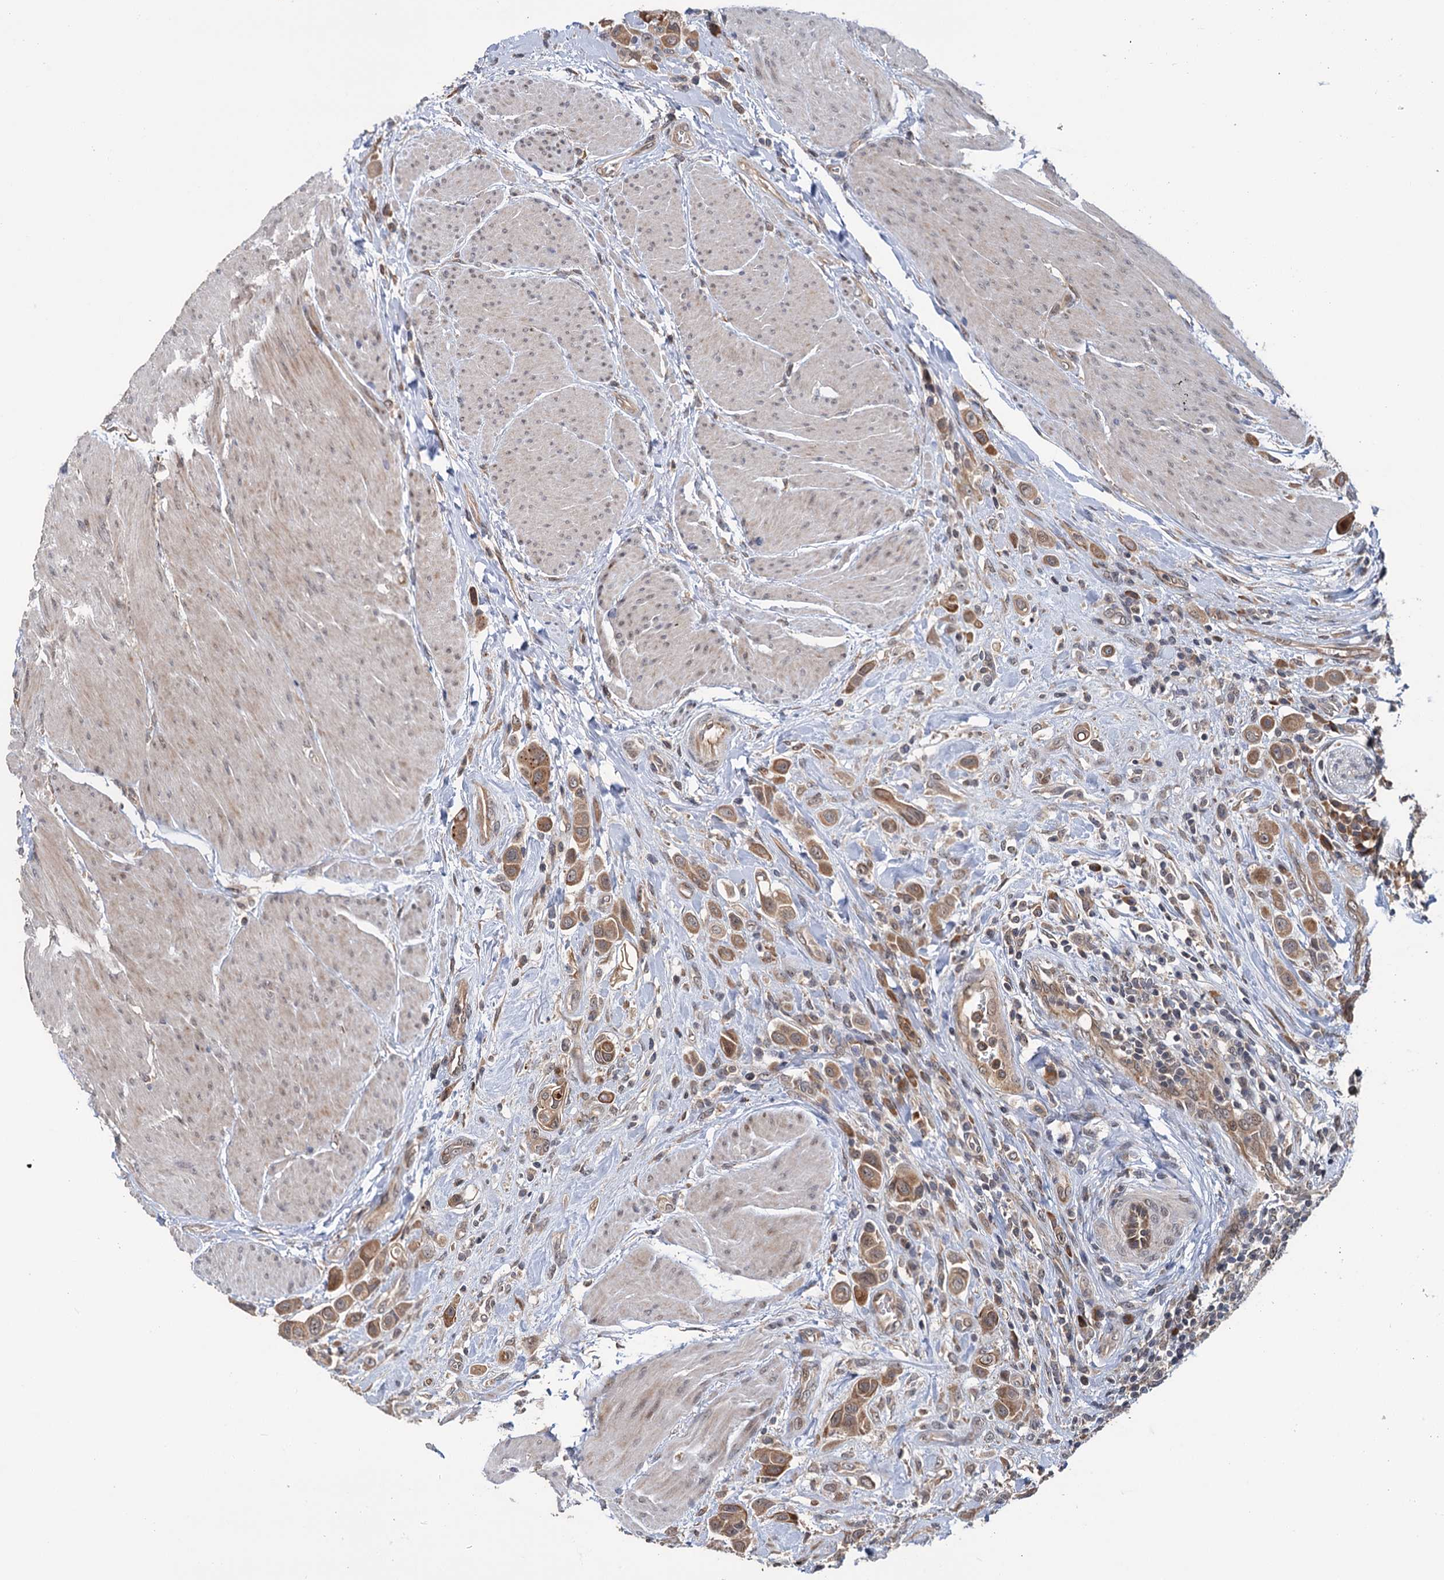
{"staining": {"intensity": "moderate", "quantity": ">75%", "location": "cytoplasmic/membranous"}, "tissue": "urothelial cancer", "cell_type": "Tumor cells", "image_type": "cancer", "snomed": [{"axis": "morphology", "description": "Urothelial carcinoma, High grade"}, {"axis": "topography", "description": "Urinary bladder"}], "caption": "Protein analysis of urothelial carcinoma (high-grade) tissue exhibits moderate cytoplasmic/membranous staining in about >75% of tumor cells. (DAB (3,3'-diaminobenzidine) = brown stain, brightfield microscopy at high magnification).", "gene": "KANSL2", "patient": {"sex": "male", "age": 50}}